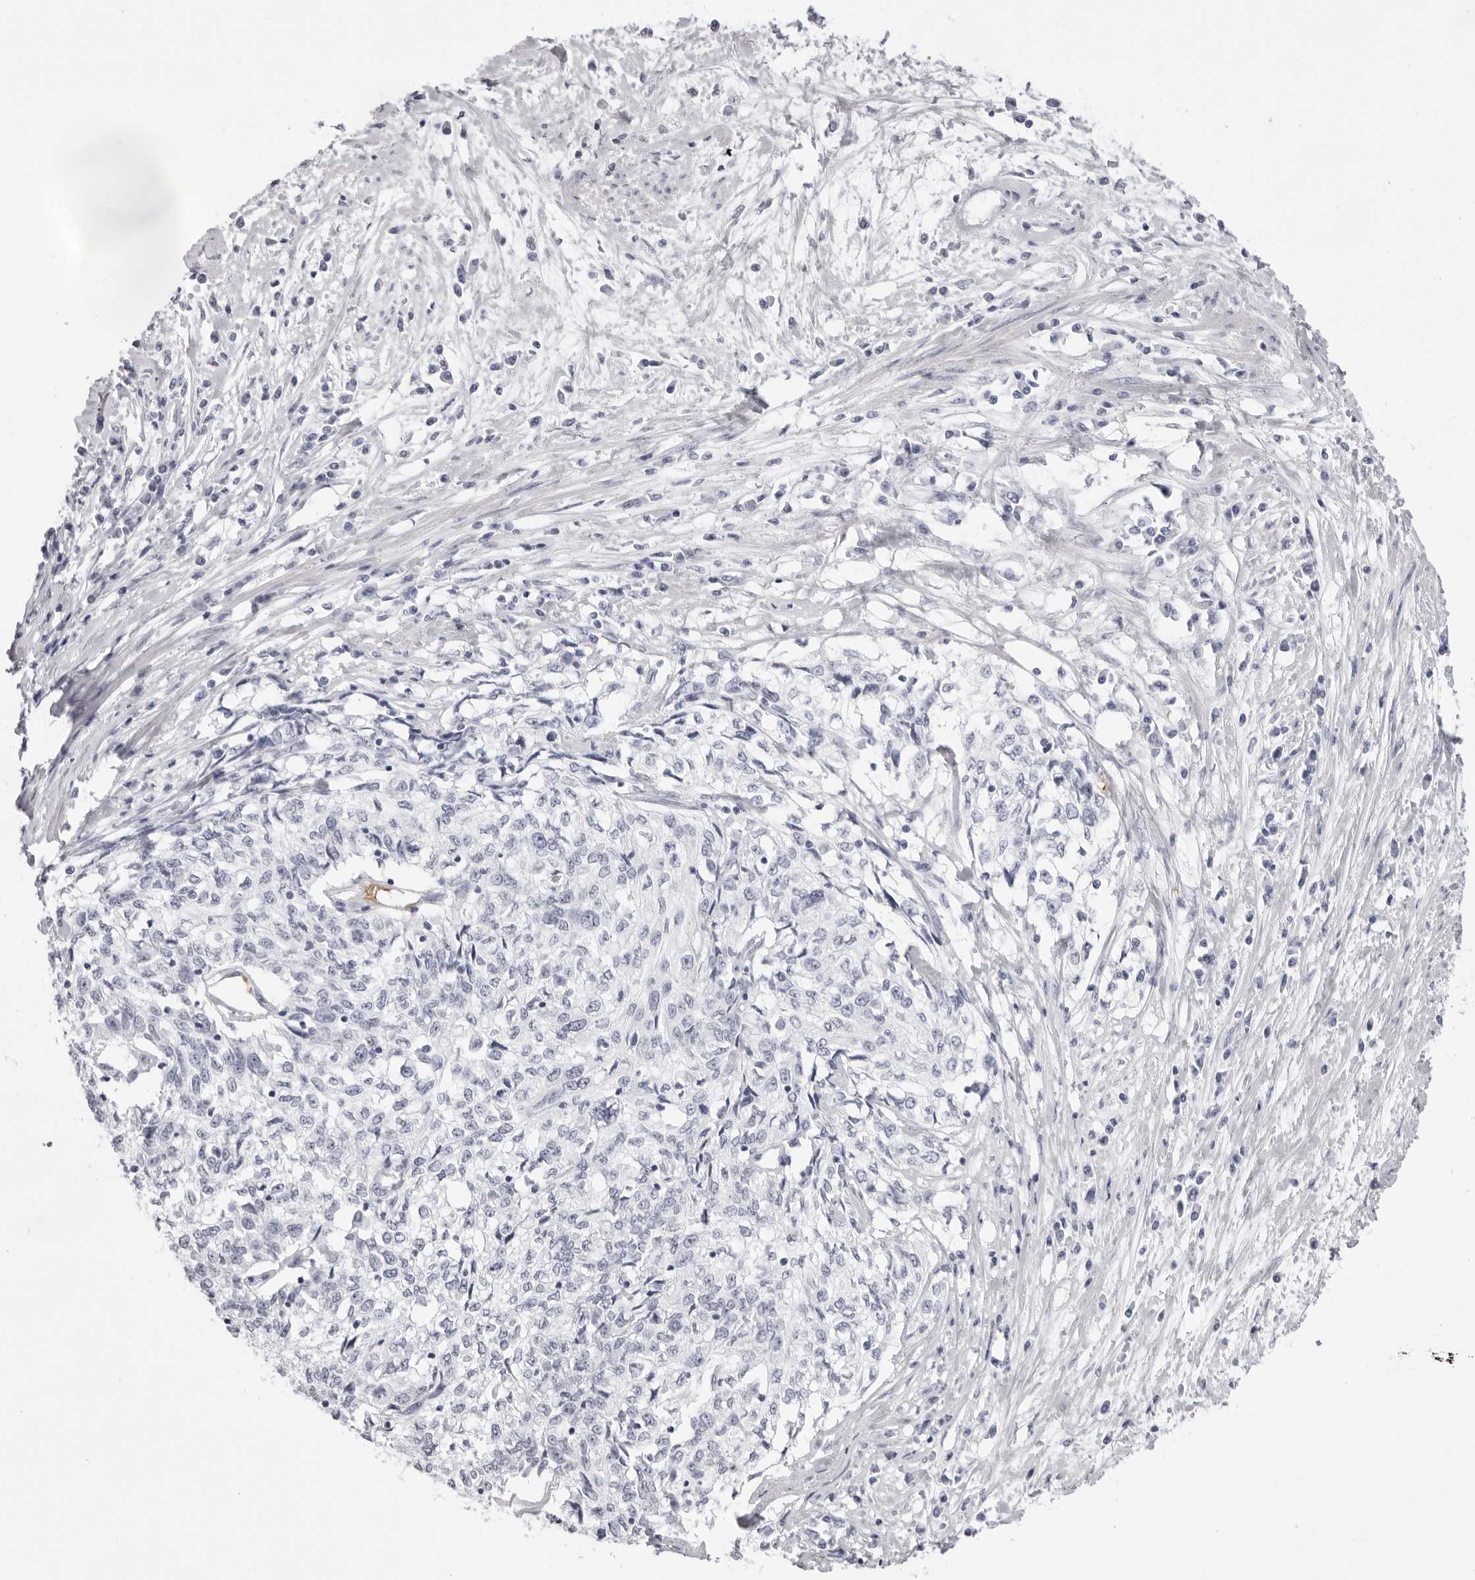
{"staining": {"intensity": "negative", "quantity": "none", "location": "none"}, "tissue": "cervical cancer", "cell_type": "Tumor cells", "image_type": "cancer", "snomed": [{"axis": "morphology", "description": "Squamous cell carcinoma, NOS"}, {"axis": "topography", "description": "Cervix"}], "caption": "Immunohistochemistry of human cervical cancer (squamous cell carcinoma) reveals no expression in tumor cells. (DAB IHC visualized using brightfield microscopy, high magnification).", "gene": "SPTA1", "patient": {"sex": "female", "age": 57}}